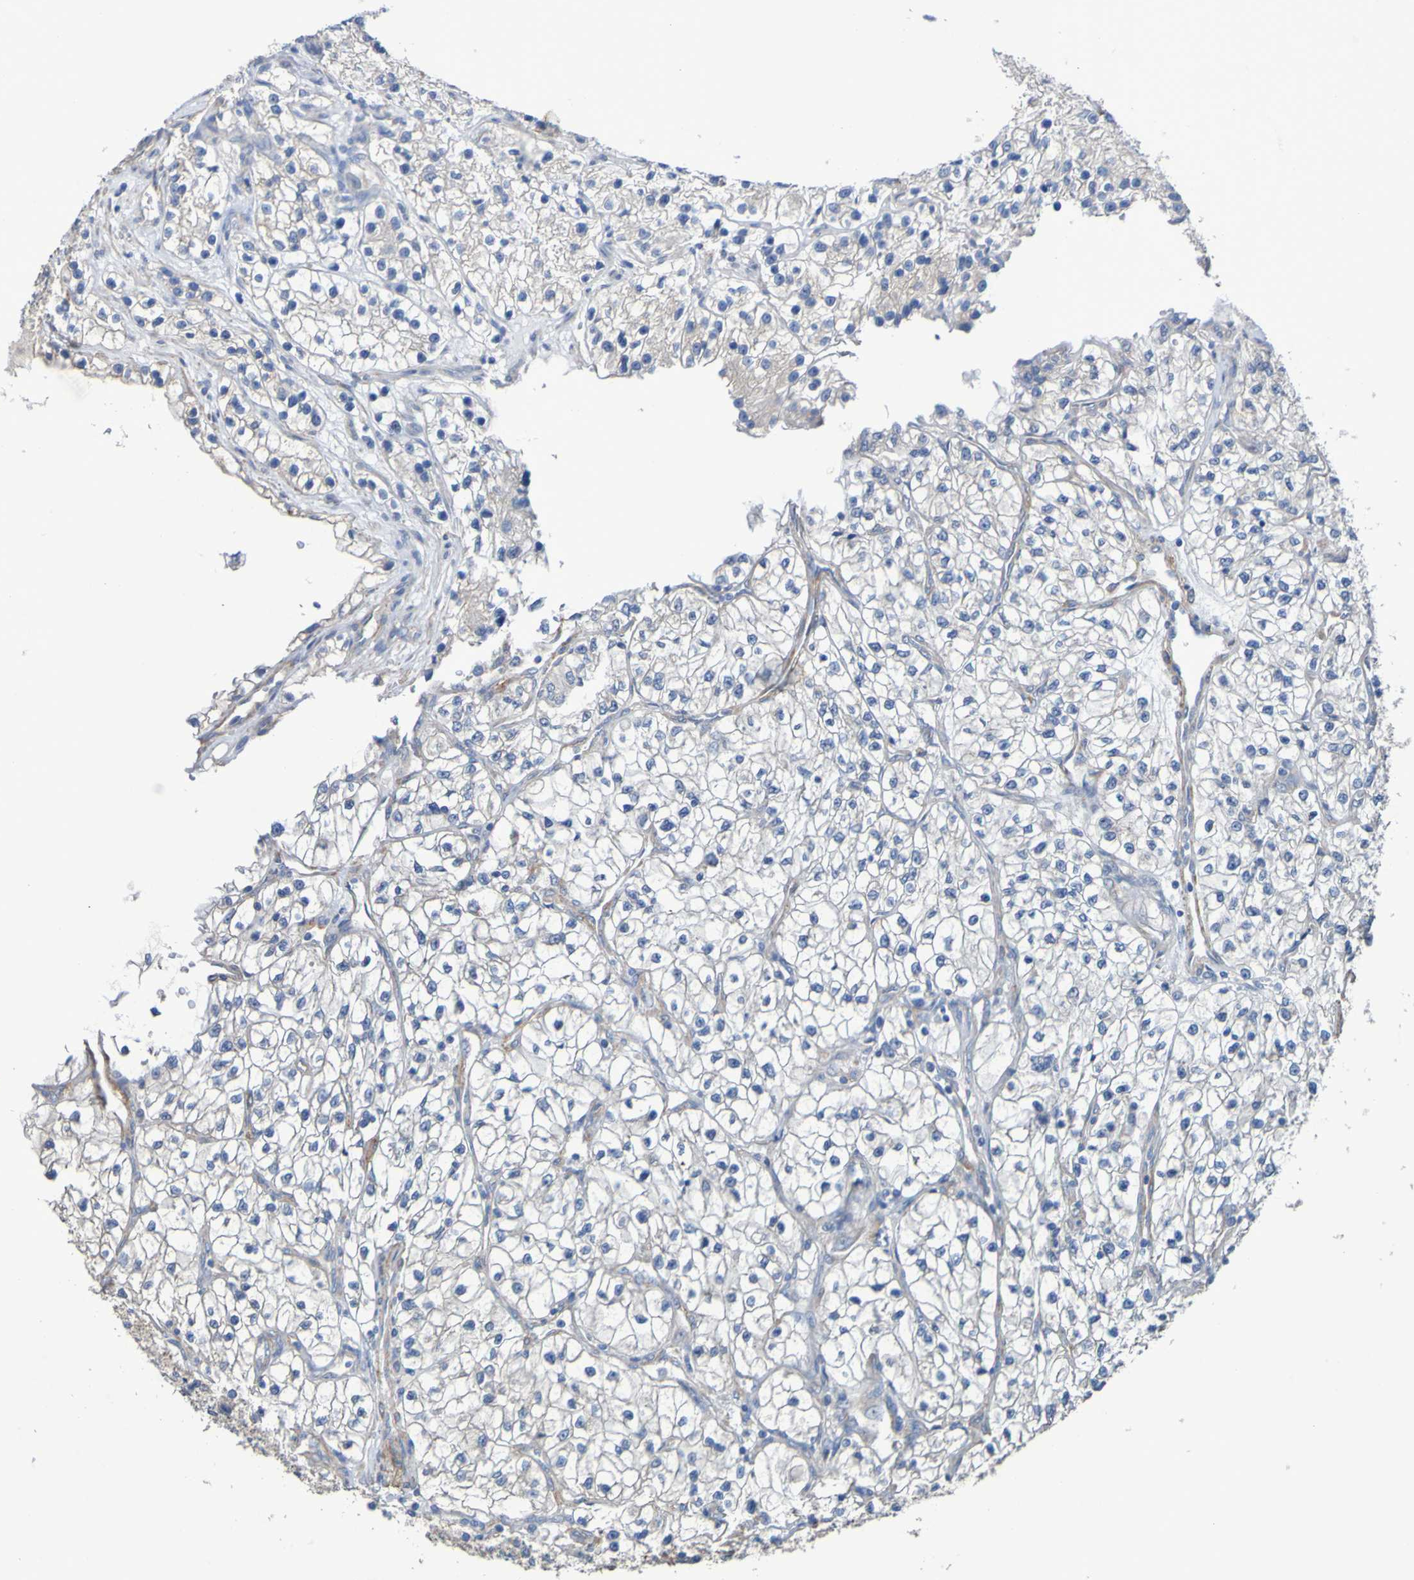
{"staining": {"intensity": "negative", "quantity": "none", "location": "none"}, "tissue": "renal cancer", "cell_type": "Tumor cells", "image_type": "cancer", "snomed": [{"axis": "morphology", "description": "Adenocarcinoma, NOS"}, {"axis": "topography", "description": "Kidney"}], "caption": "Tumor cells show no significant staining in renal cancer.", "gene": "SRPRB", "patient": {"sex": "female", "age": 57}}